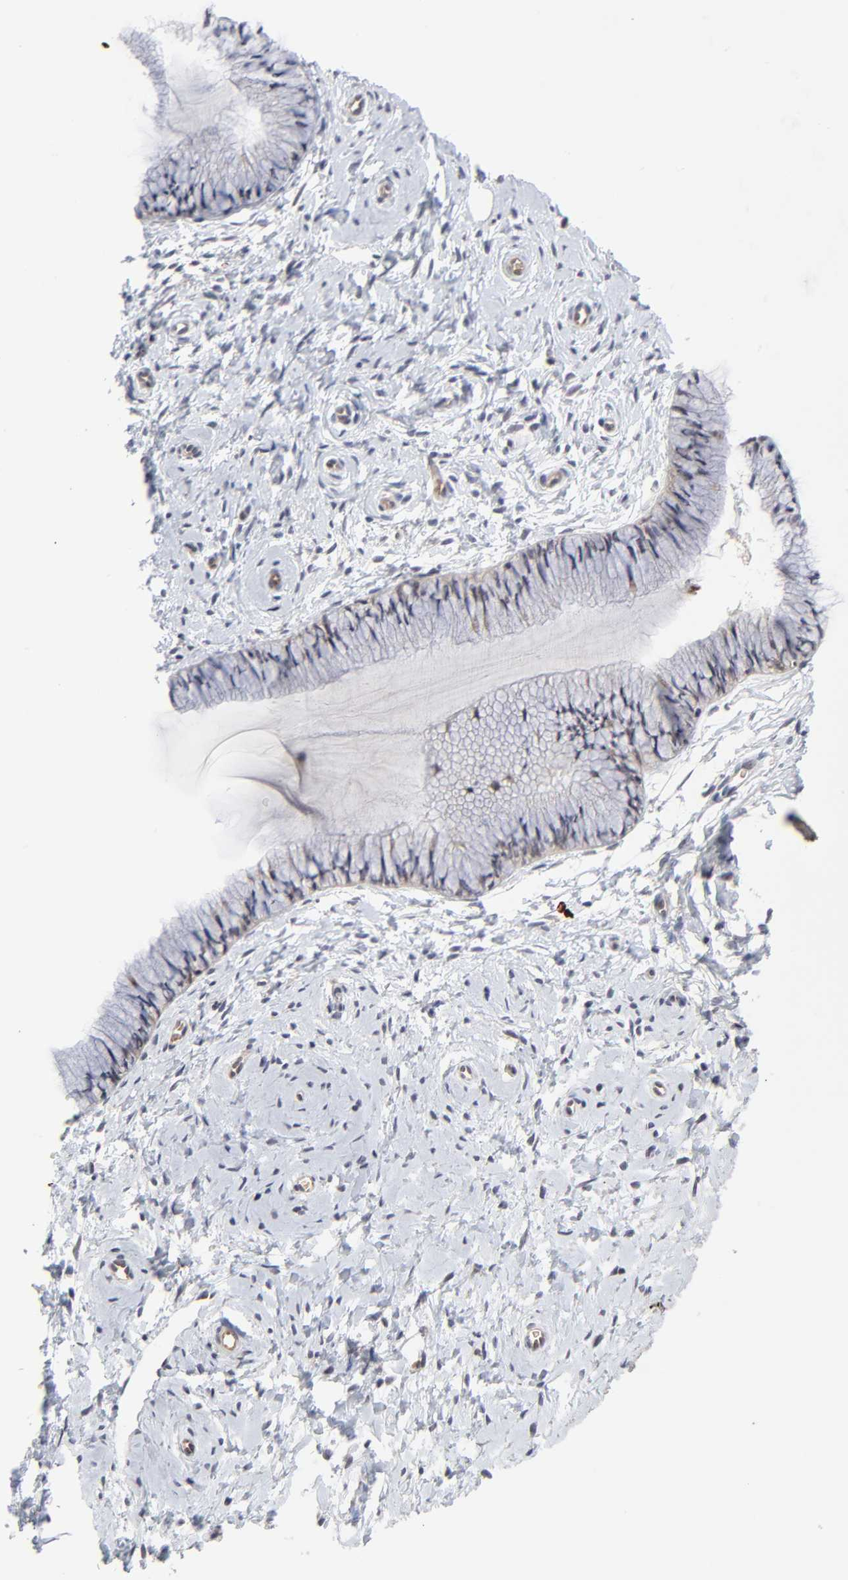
{"staining": {"intensity": "weak", "quantity": ">75%", "location": "cytoplasmic/membranous"}, "tissue": "cervix", "cell_type": "Glandular cells", "image_type": "normal", "snomed": [{"axis": "morphology", "description": "Normal tissue, NOS"}, {"axis": "topography", "description": "Cervix"}], "caption": "Immunohistochemical staining of normal human cervix displays weak cytoplasmic/membranous protein positivity in approximately >75% of glandular cells.", "gene": "CASP10", "patient": {"sex": "female", "age": 46}}